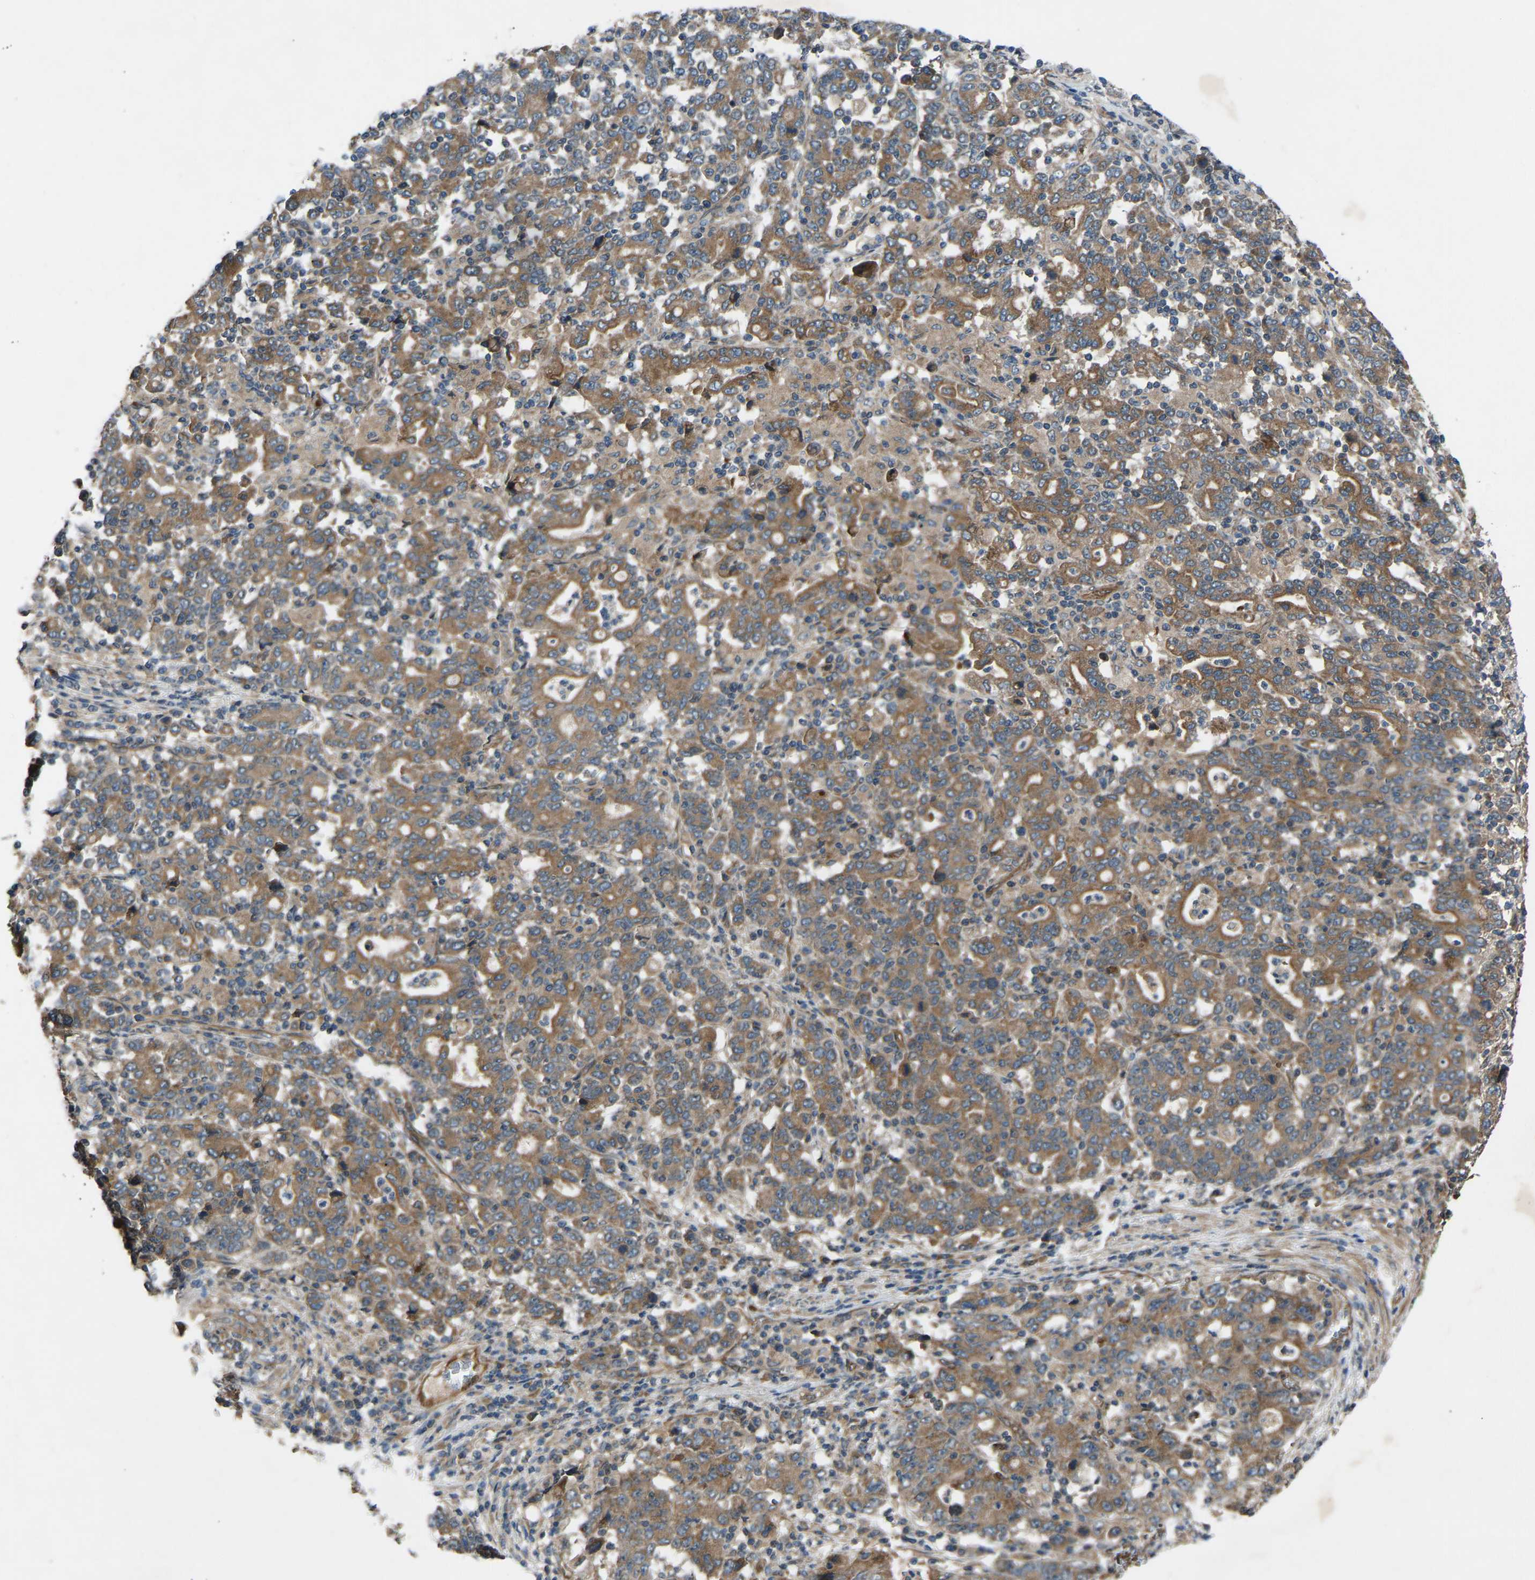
{"staining": {"intensity": "moderate", "quantity": ">75%", "location": "cytoplasmic/membranous"}, "tissue": "stomach cancer", "cell_type": "Tumor cells", "image_type": "cancer", "snomed": [{"axis": "morphology", "description": "Adenocarcinoma, NOS"}, {"axis": "topography", "description": "Stomach, upper"}], "caption": "Stomach cancer (adenocarcinoma) stained with a protein marker displays moderate staining in tumor cells.", "gene": "GAS2L1", "patient": {"sex": "male", "age": 69}}